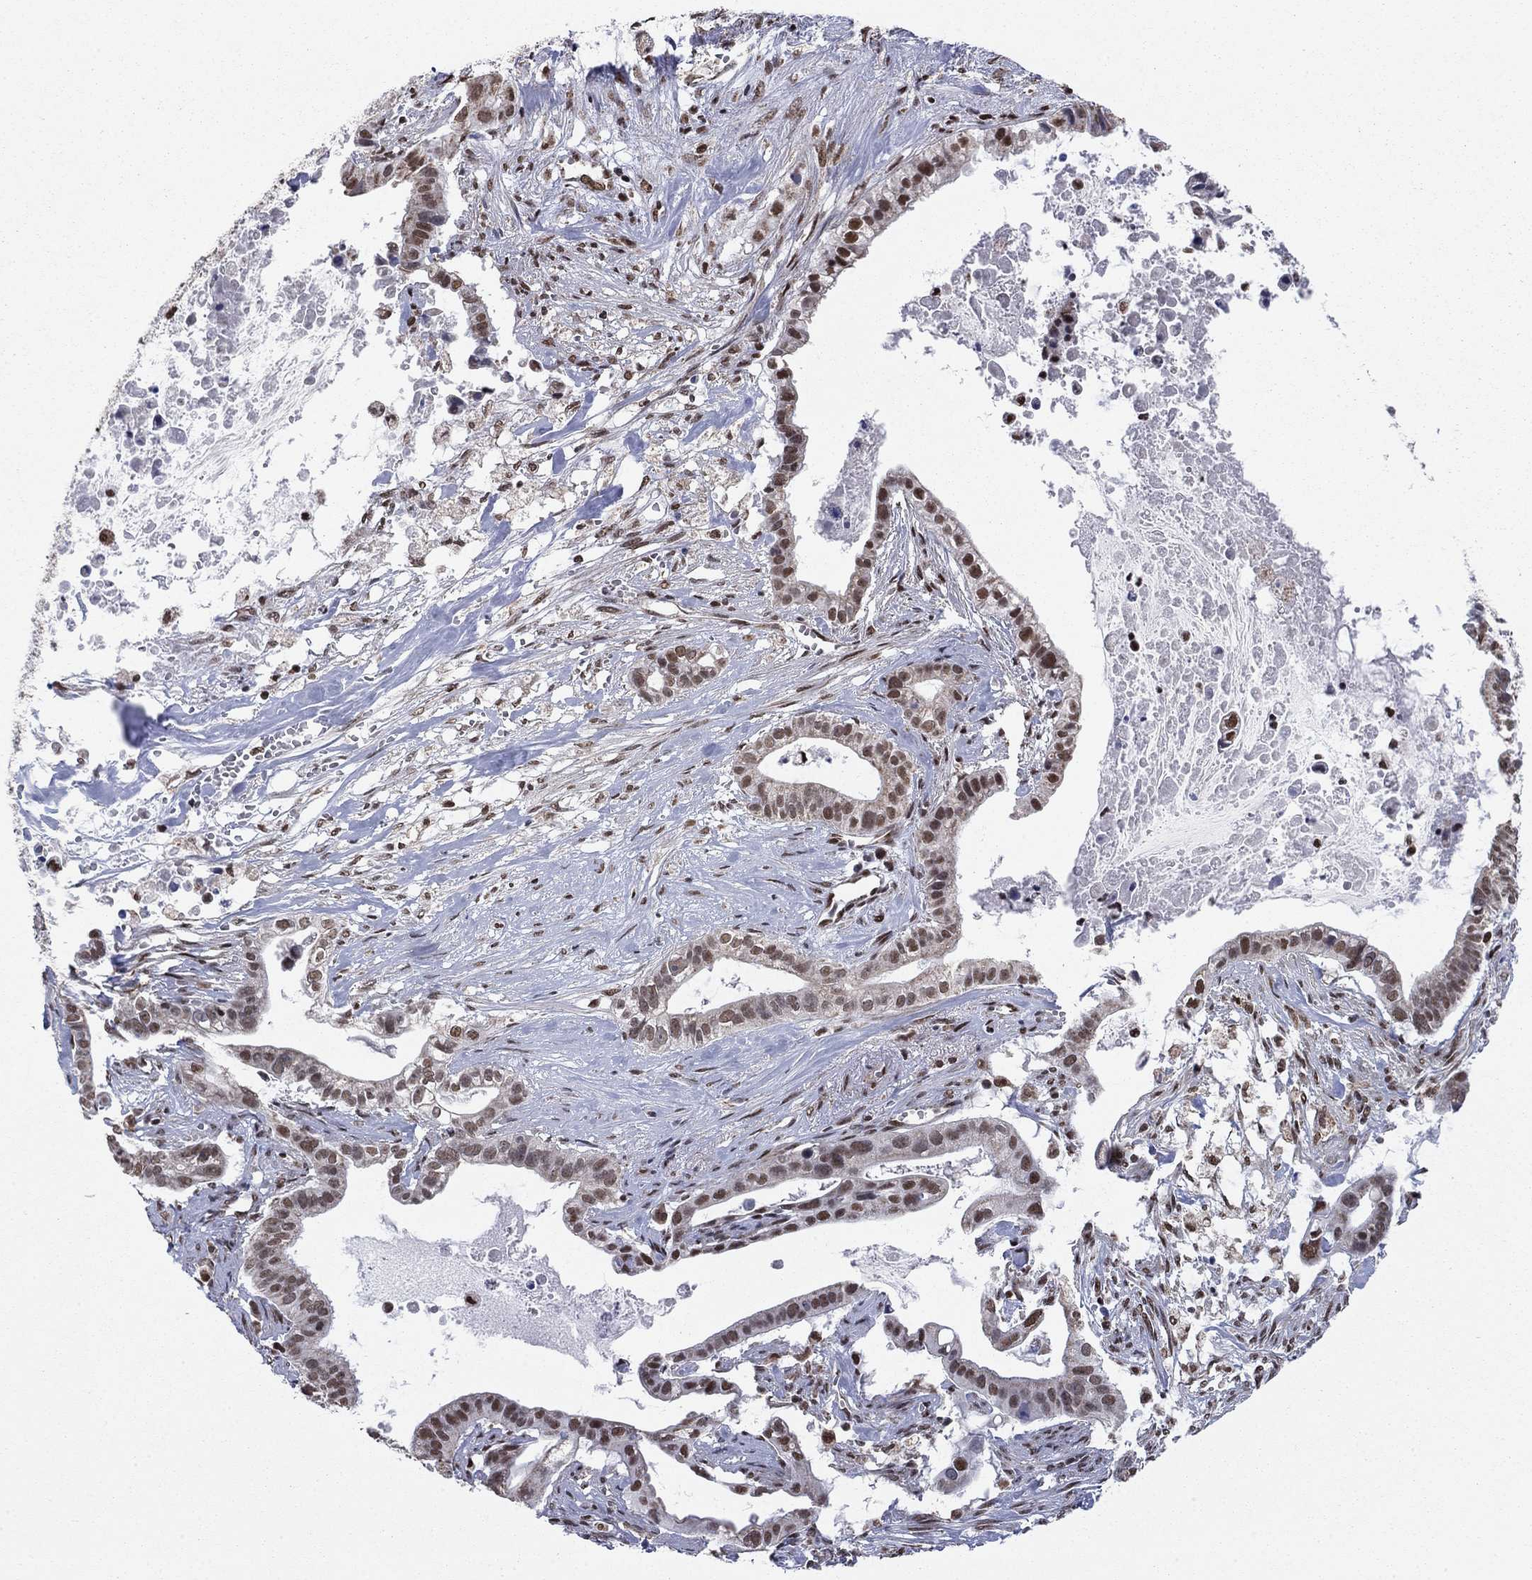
{"staining": {"intensity": "moderate", "quantity": ">75%", "location": "cytoplasmic/membranous,nuclear"}, "tissue": "pancreatic cancer", "cell_type": "Tumor cells", "image_type": "cancer", "snomed": [{"axis": "morphology", "description": "Adenocarcinoma, NOS"}, {"axis": "topography", "description": "Pancreas"}], "caption": "Protein expression analysis of human pancreatic cancer (adenocarcinoma) reveals moderate cytoplasmic/membranous and nuclear expression in about >75% of tumor cells. (brown staining indicates protein expression, while blue staining denotes nuclei).", "gene": "N4BP2", "patient": {"sex": "male", "age": 61}}